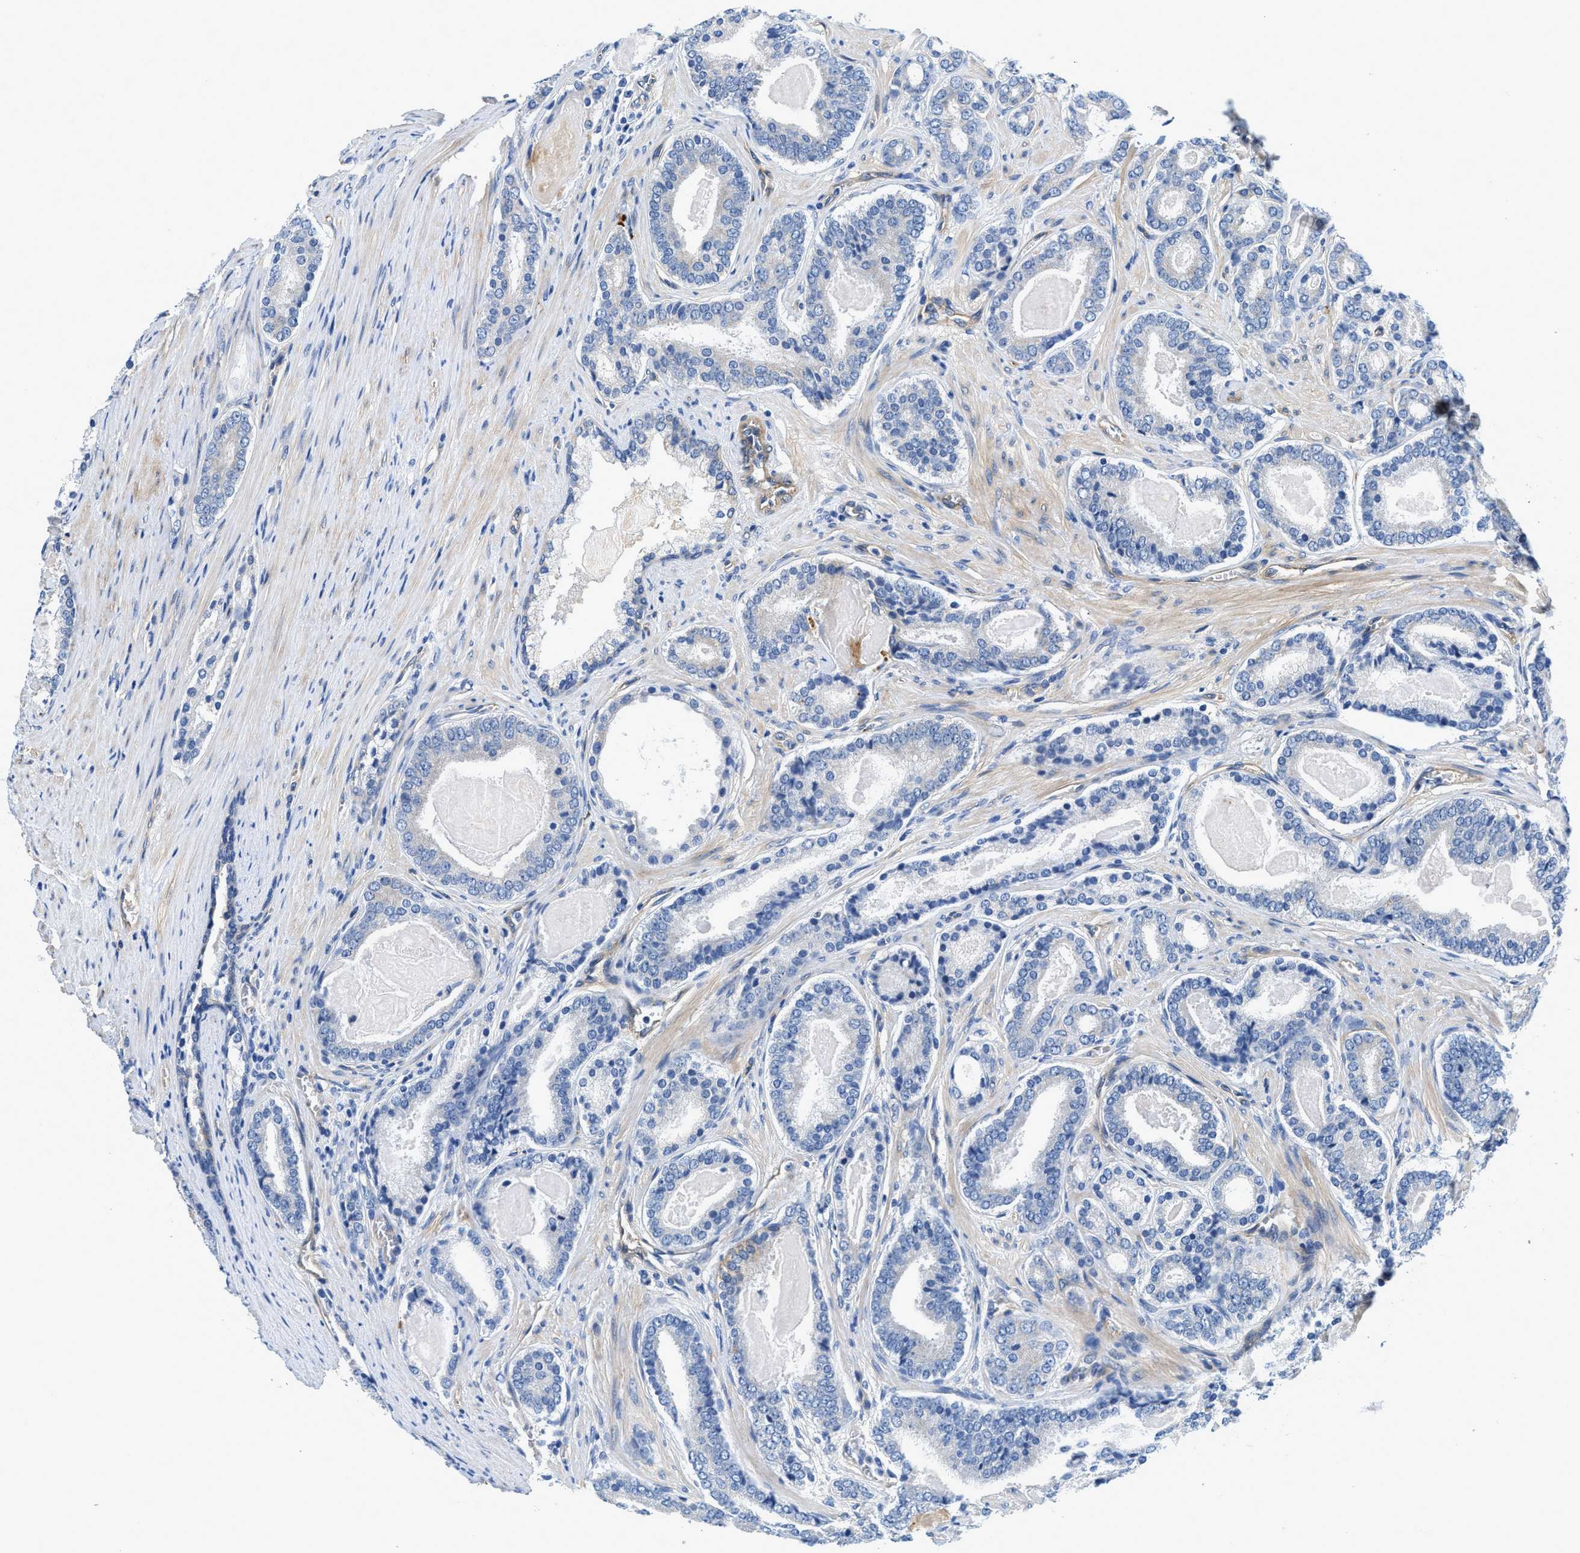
{"staining": {"intensity": "negative", "quantity": "none", "location": "none"}, "tissue": "prostate cancer", "cell_type": "Tumor cells", "image_type": "cancer", "snomed": [{"axis": "morphology", "description": "Adenocarcinoma, High grade"}, {"axis": "topography", "description": "Prostate"}], "caption": "Human prostate cancer stained for a protein using immunohistochemistry shows no positivity in tumor cells.", "gene": "RAPH1", "patient": {"sex": "male", "age": 60}}